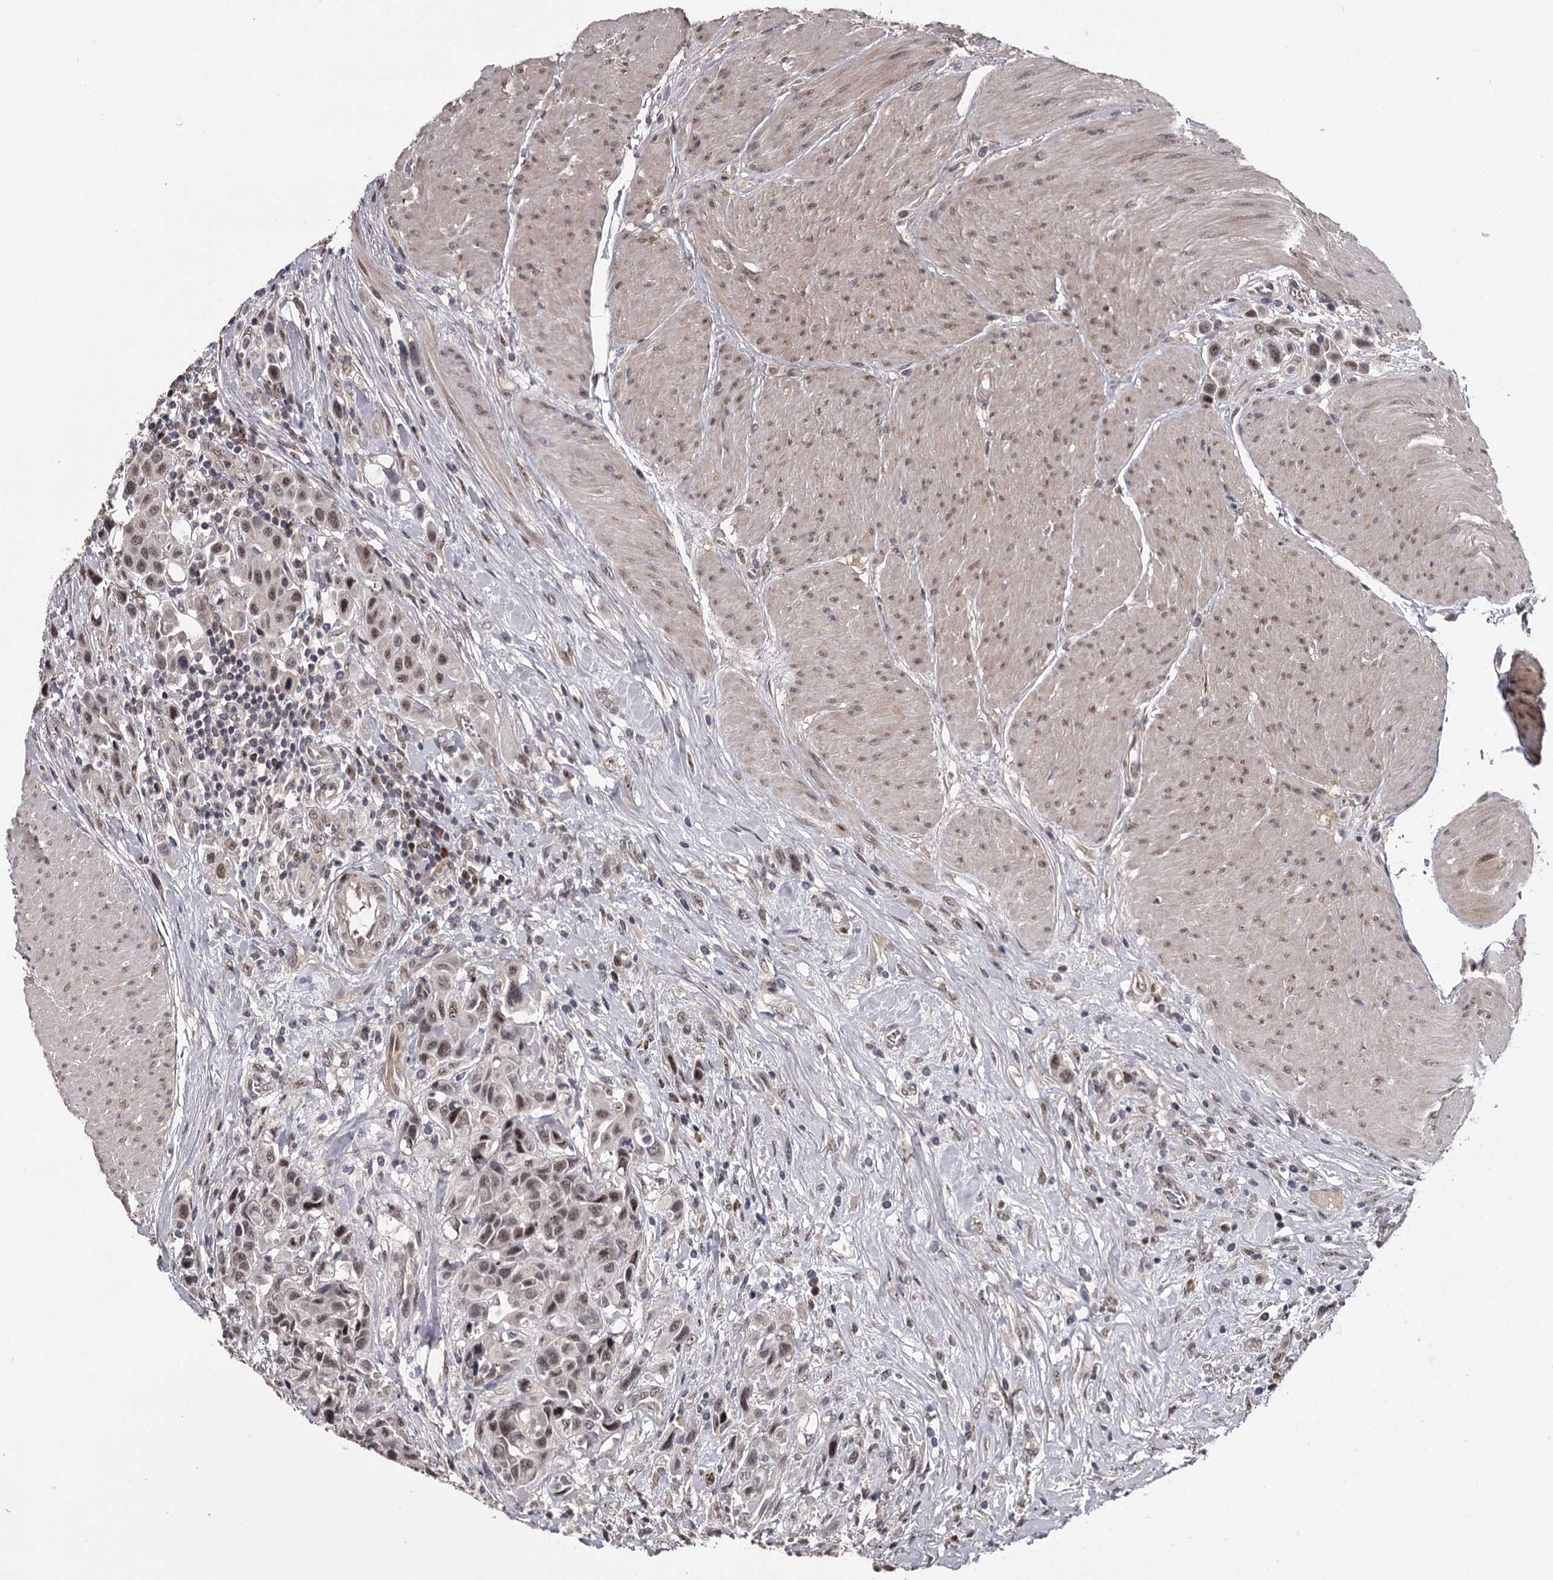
{"staining": {"intensity": "weak", "quantity": ">75%", "location": "nuclear"}, "tissue": "urothelial cancer", "cell_type": "Tumor cells", "image_type": "cancer", "snomed": [{"axis": "morphology", "description": "Urothelial carcinoma, High grade"}, {"axis": "topography", "description": "Urinary bladder"}], "caption": "Immunohistochemical staining of urothelial cancer displays weak nuclear protein expression in approximately >75% of tumor cells.", "gene": "RNF44", "patient": {"sex": "male", "age": 50}}